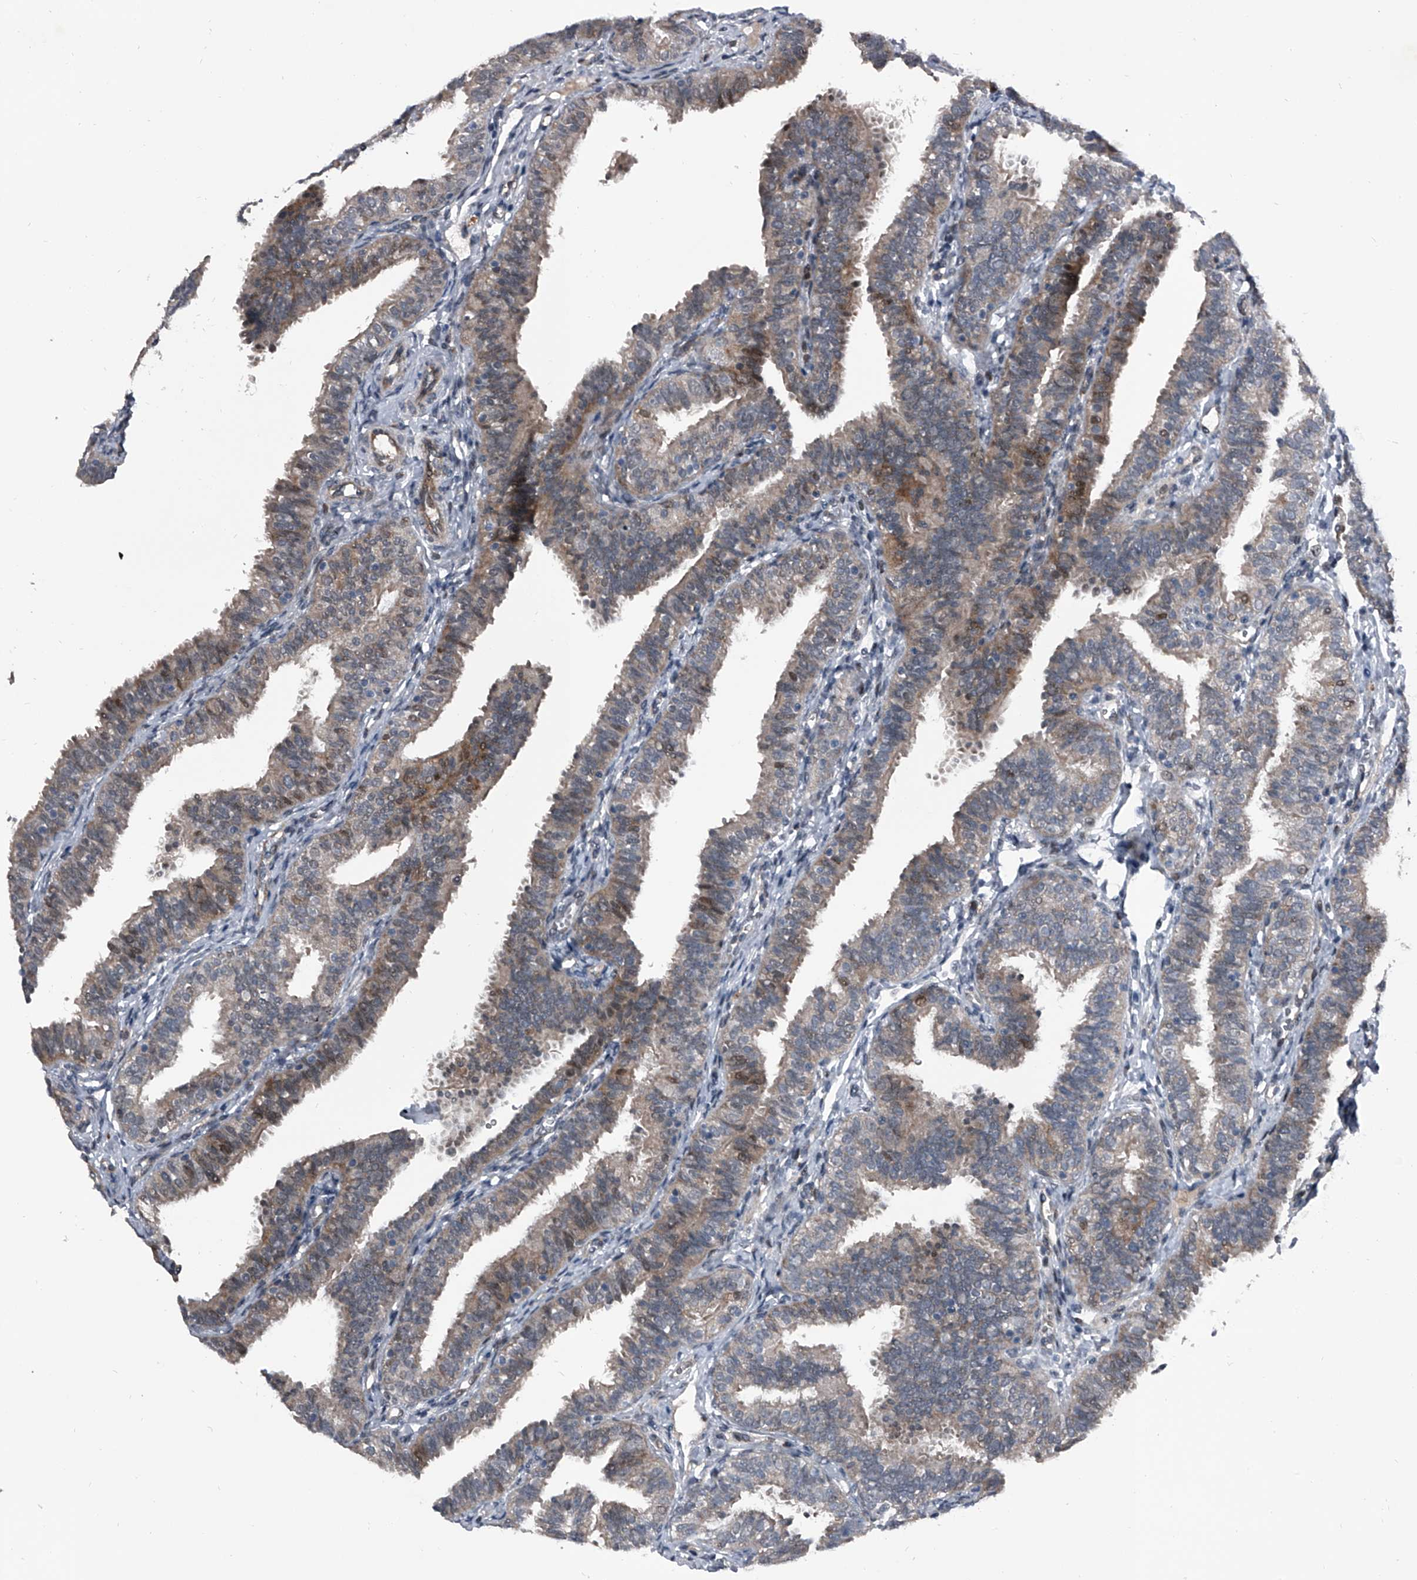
{"staining": {"intensity": "moderate", "quantity": "<25%", "location": "cytoplasmic/membranous"}, "tissue": "fallopian tube", "cell_type": "Glandular cells", "image_type": "normal", "snomed": [{"axis": "morphology", "description": "Normal tissue, NOS"}, {"axis": "topography", "description": "Fallopian tube"}], "caption": "A micrograph showing moderate cytoplasmic/membranous staining in approximately <25% of glandular cells in normal fallopian tube, as visualized by brown immunohistochemical staining.", "gene": "ELK4", "patient": {"sex": "female", "age": 35}}